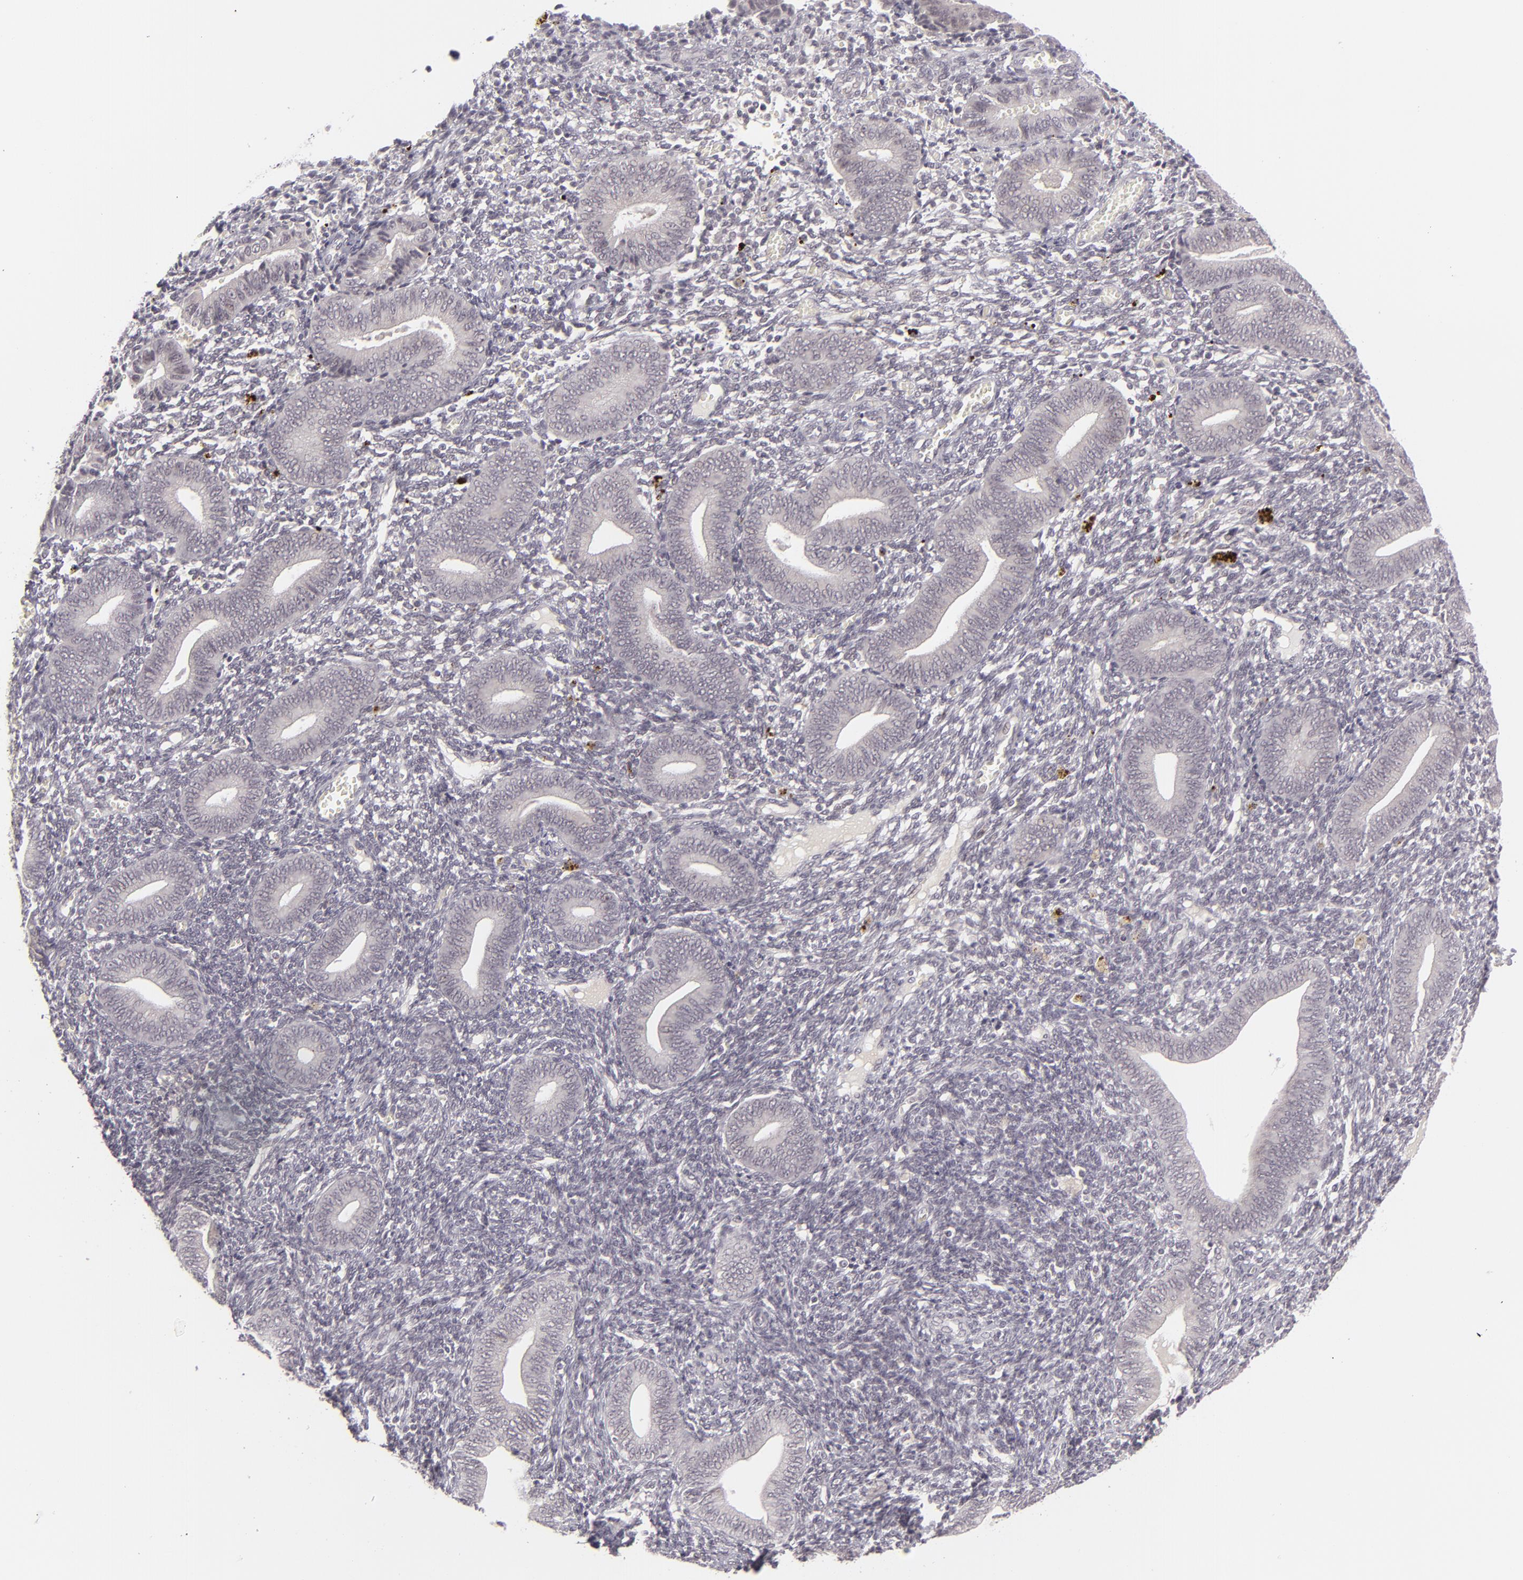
{"staining": {"intensity": "negative", "quantity": "none", "location": "none"}, "tissue": "endometrium", "cell_type": "Cells in endometrial stroma", "image_type": "normal", "snomed": [{"axis": "morphology", "description": "Normal tissue, NOS"}, {"axis": "topography", "description": "Uterus"}, {"axis": "topography", "description": "Endometrium"}], "caption": "IHC image of benign endometrium: endometrium stained with DAB displays no significant protein positivity in cells in endometrial stroma.", "gene": "DLG3", "patient": {"sex": "female", "age": 33}}